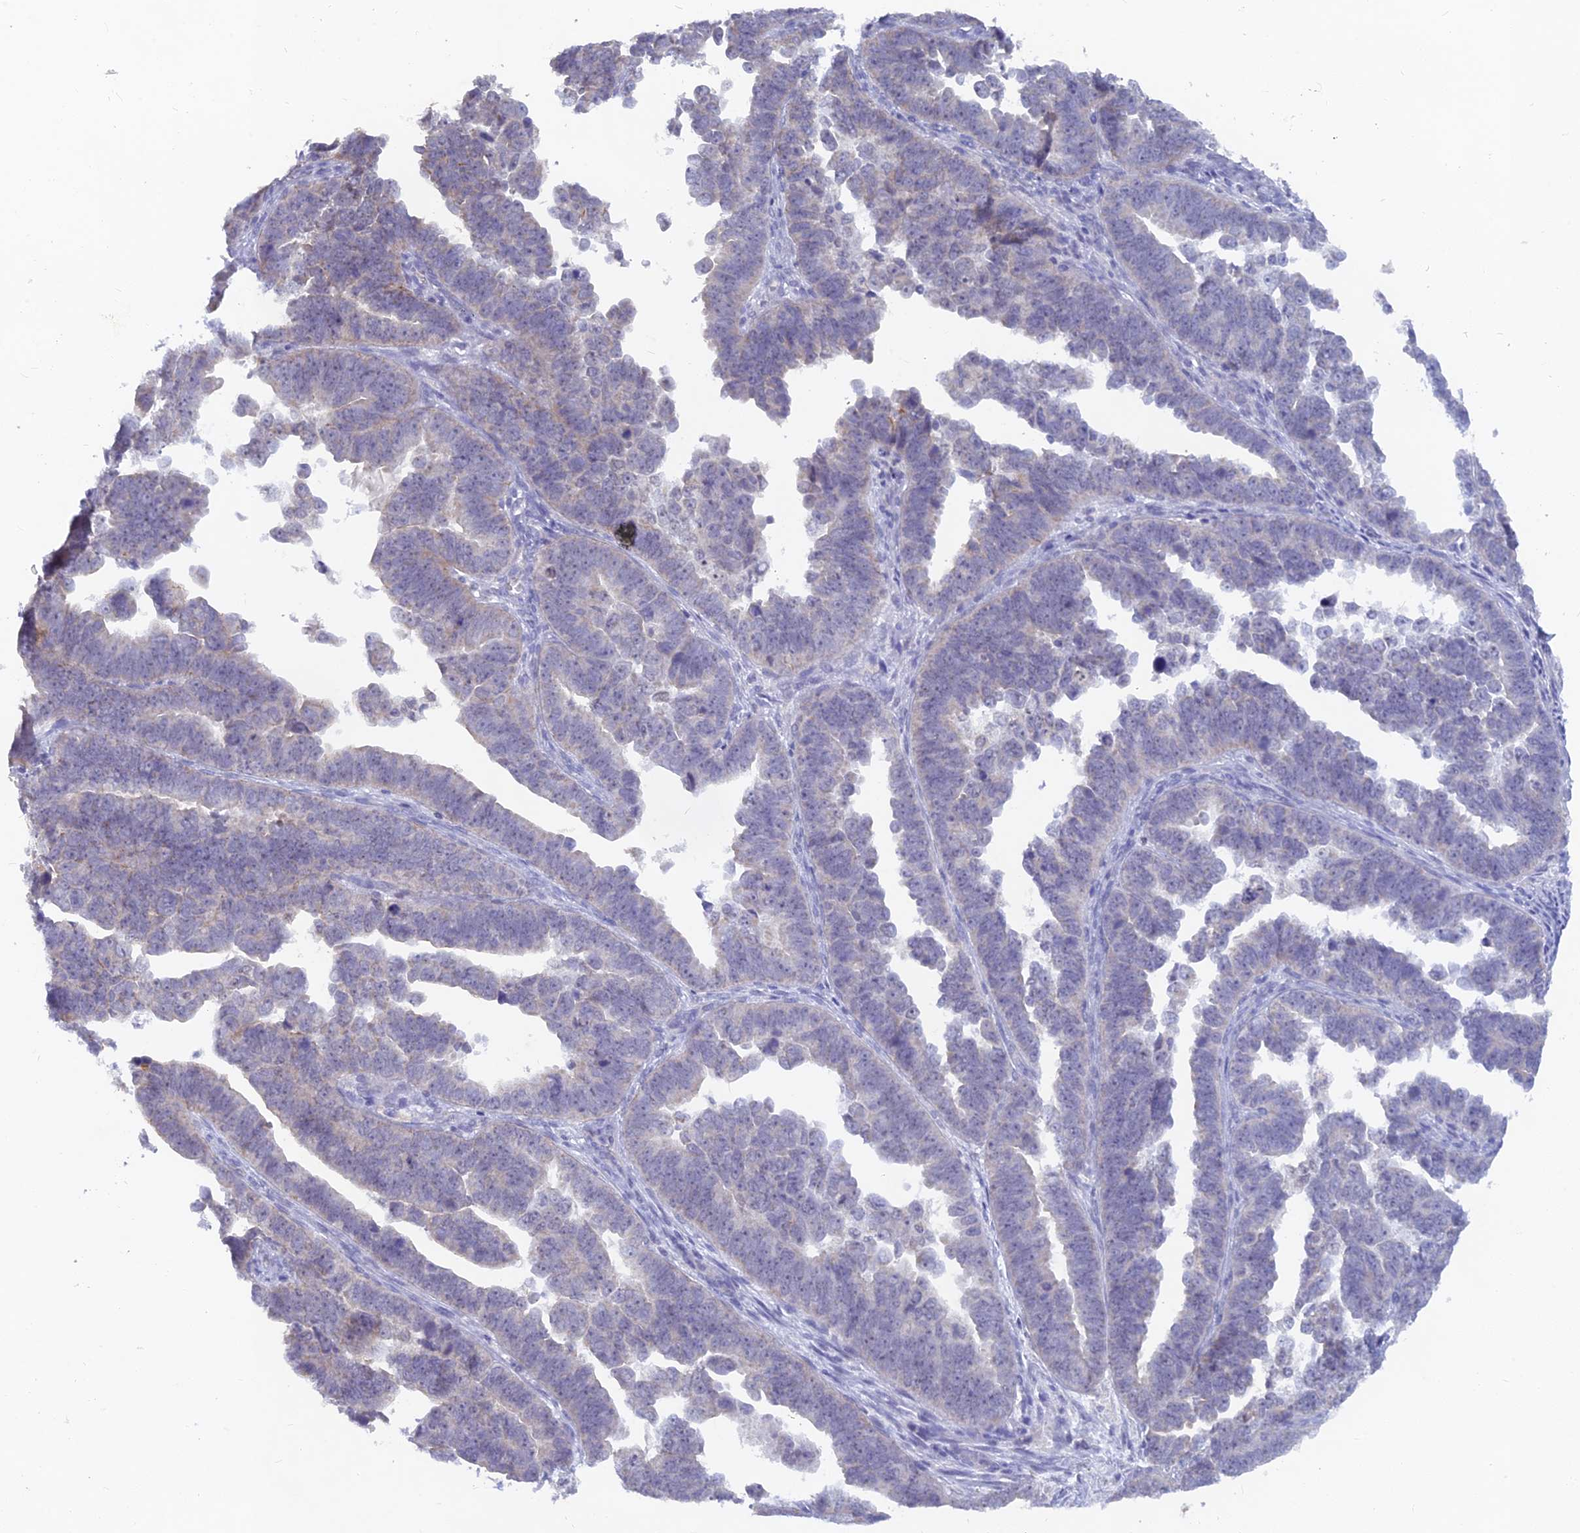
{"staining": {"intensity": "negative", "quantity": "none", "location": "none"}, "tissue": "endometrial cancer", "cell_type": "Tumor cells", "image_type": "cancer", "snomed": [{"axis": "morphology", "description": "Adenocarcinoma, NOS"}, {"axis": "topography", "description": "Endometrium"}], "caption": "An image of human endometrial cancer is negative for staining in tumor cells.", "gene": "LRIF1", "patient": {"sex": "female", "age": 75}}